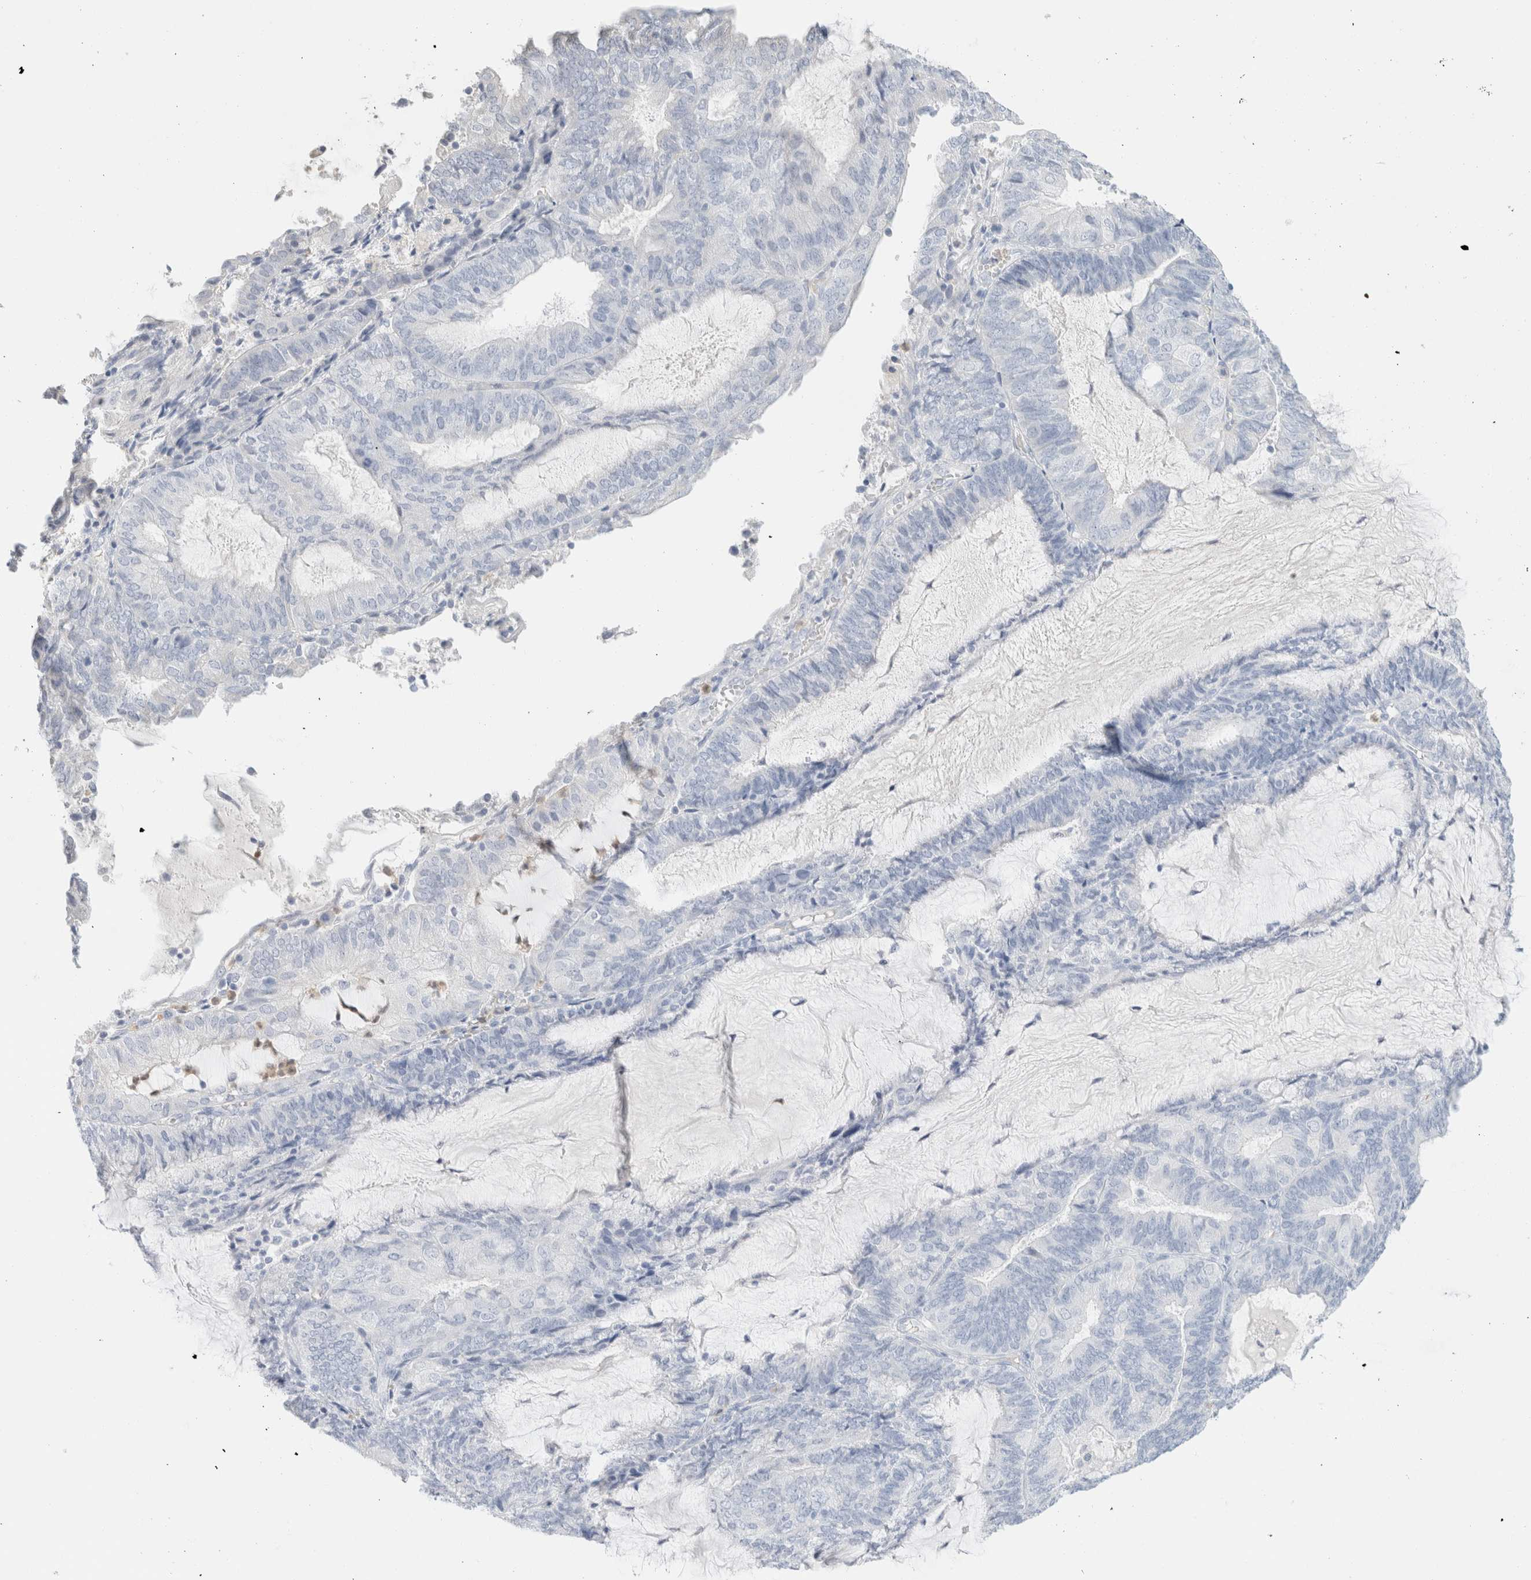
{"staining": {"intensity": "negative", "quantity": "none", "location": "none"}, "tissue": "endometrial cancer", "cell_type": "Tumor cells", "image_type": "cancer", "snomed": [{"axis": "morphology", "description": "Adenocarcinoma, NOS"}, {"axis": "topography", "description": "Endometrium"}], "caption": "Immunohistochemical staining of endometrial adenocarcinoma shows no significant positivity in tumor cells.", "gene": "ARG1", "patient": {"sex": "female", "age": 81}}